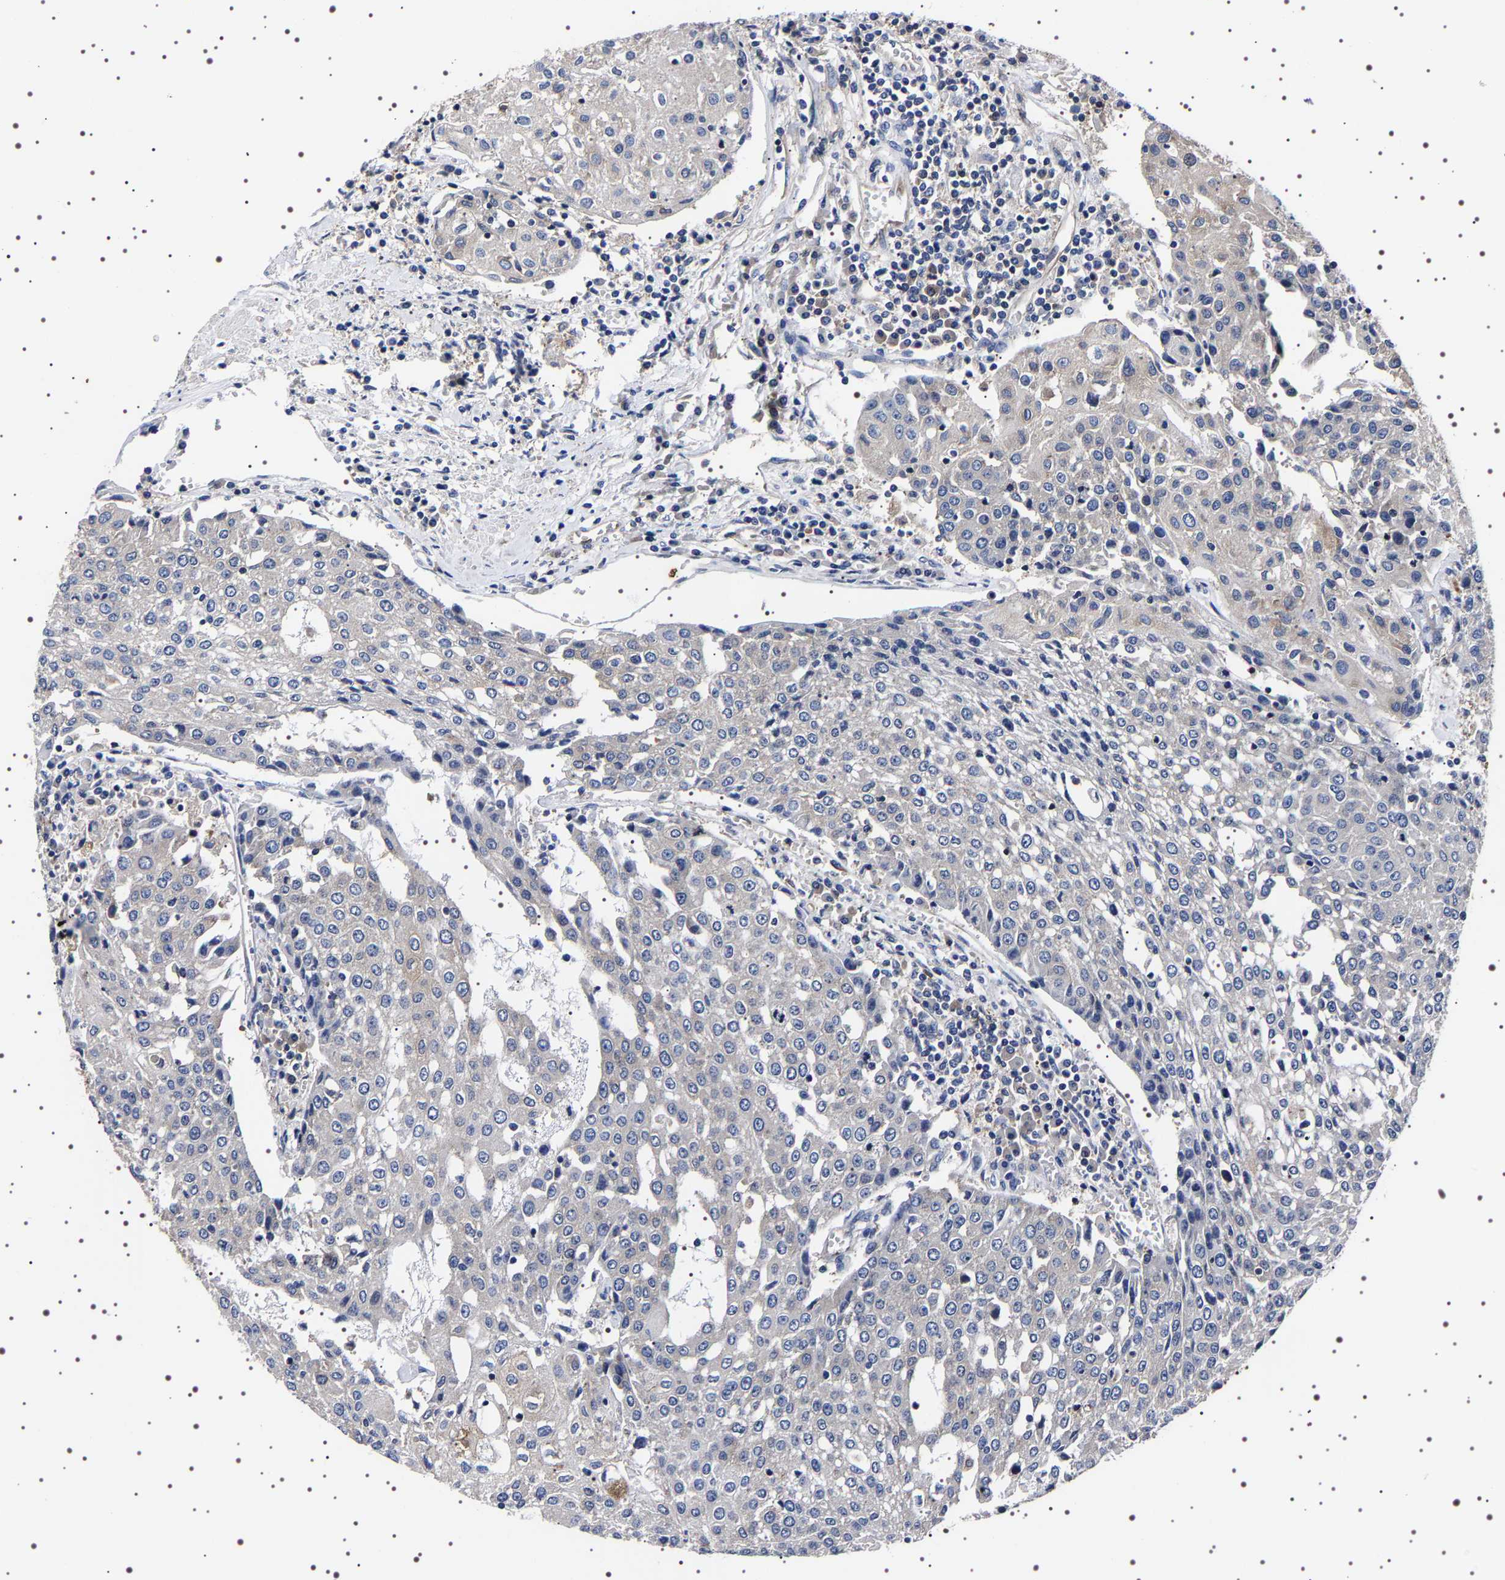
{"staining": {"intensity": "negative", "quantity": "none", "location": "none"}, "tissue": "urothelial cancer", "cell_type": "Tumor cells", "image_type": "cancer", "snomed": [{"axis": "morphology", "description": "Urothelial carcinoma, High grade"}, {"axis": "topography", "description": "Urinary bladder"}], "caption": "The IHC micrograph has no significant positivity in tumor cells of high-grade urothelial carcinoma tissue. (DAB (3,3'-diaminobenzidine) immunohistochemistry, high magnification).", "gene": "DARS1", "patient": {"sex": "female", "age": 85}}